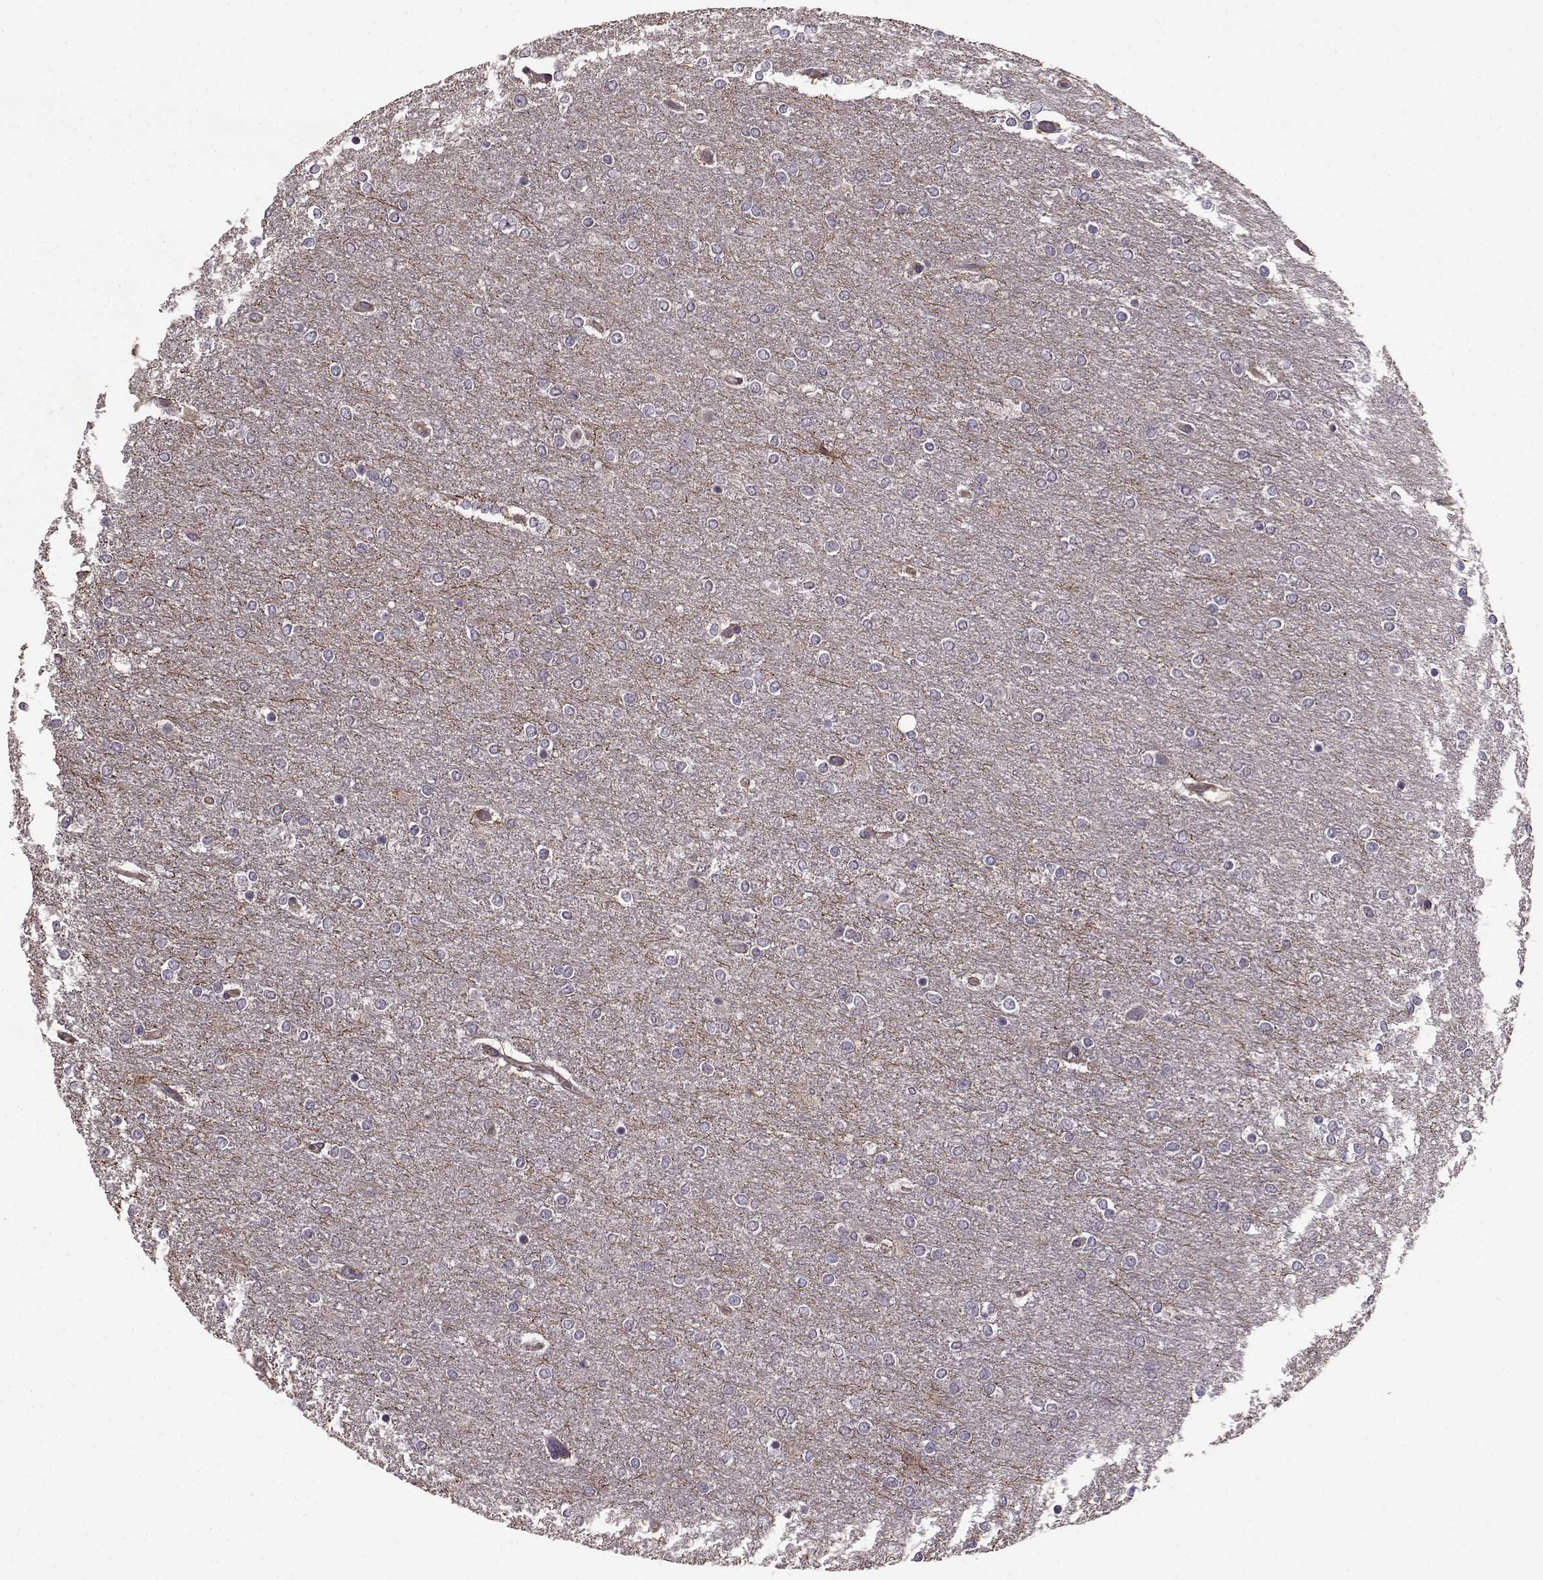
{"staining": {"intensity": "negative", "quantity": "none", "location": "none"}, "tissue": "glioma", "cell_type": "Tumor cells", "image_type": "cancer", "snomed": [{"axis": "morphology", "description": "Glioma, malignant, High grade"}, {"axis": "topography", "description": "Brain"}], "caption": "Immunohistochemistry (IHC) of human high-grade glioma (malignant) demonstrates no expression in tumor cells.", "gene": "NTF3", "patient": {"sex": "female", "age": 61}}